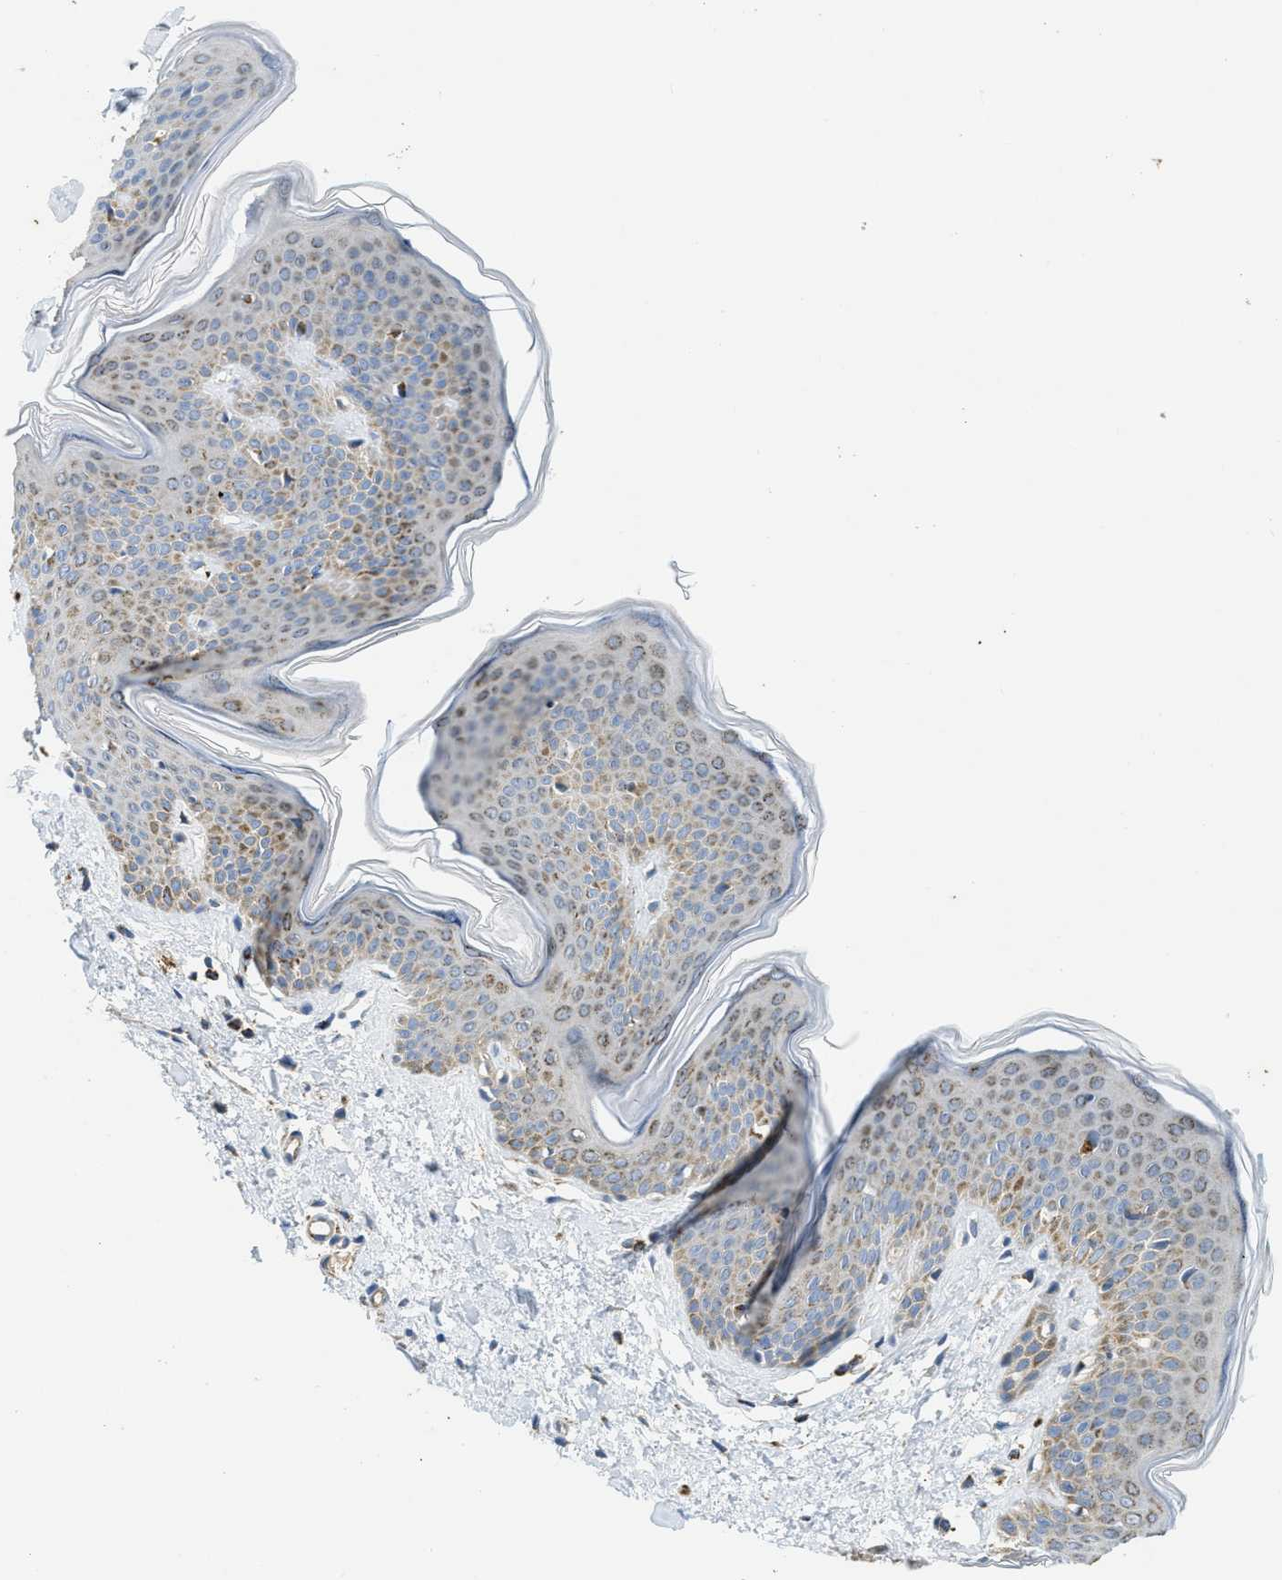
{"staining": {"intensity": "moderate", "quantity": ">75%", "location": "cytoplasmic/membranous"}, "tissue": "skin", "cell_type": "Fibroblasts", "image_type": "normal", "snomed": [{"axis": "morphology", "description": "Normal tissue, NOS"}, {"axis": "topography", "description": "Skin"}], "caption": "Protein expression analysis of benign skin displays moderate cytoplasmic/membranous expression in about >75% of fibroblasts.", "gene": "SQOR", "patient": {"sex": "female", "age": 17}}